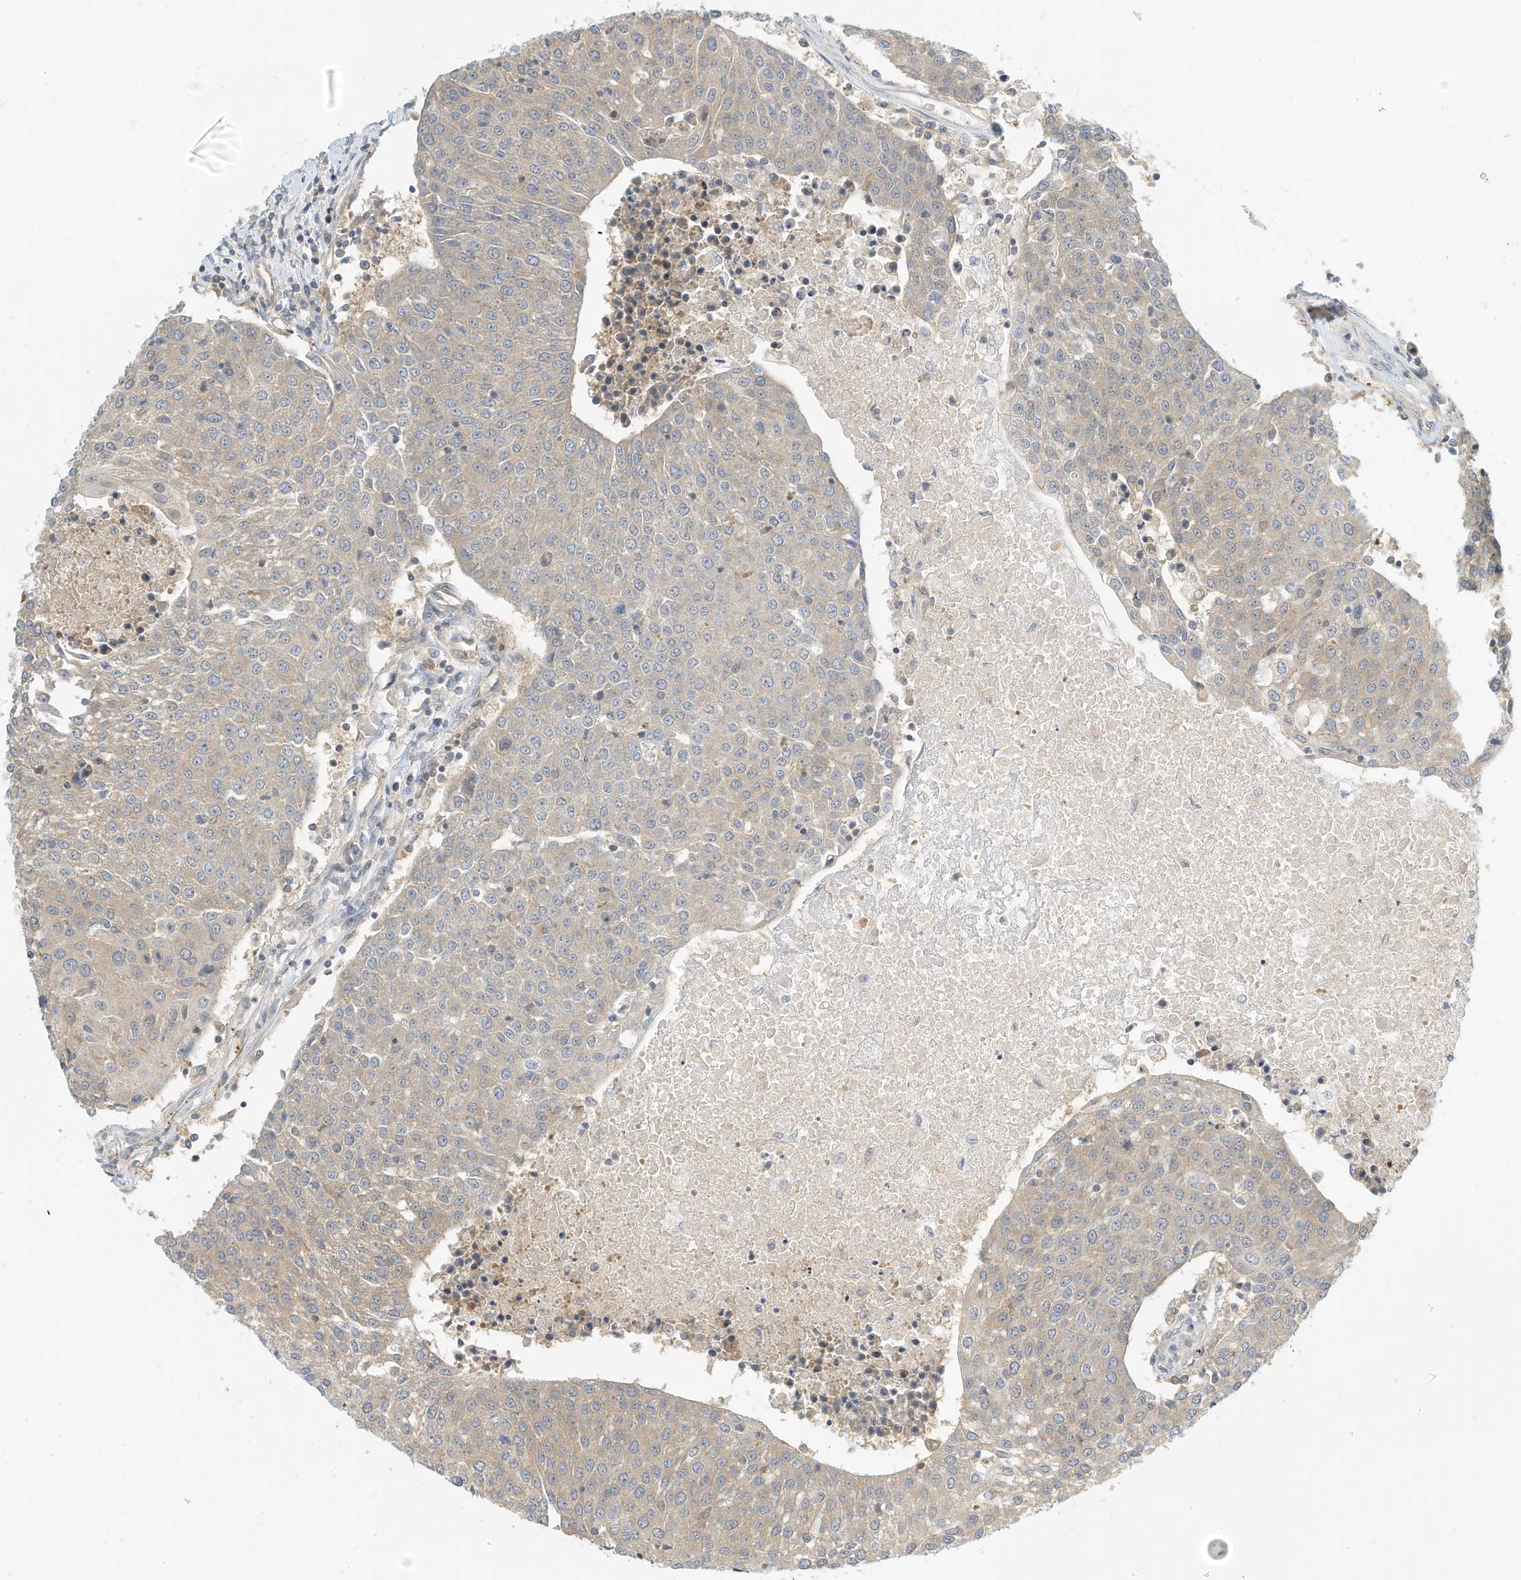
{"staining": {"intensity": "weak", "quantity": "<25%", "location": "cytoplasmic/membranous"}, "tissue": "urothelial cancer", "cell_type": "Tumor cells", "image_type": "cancer", "snomed": [{"axis": "morphology", "description": "Urothelial carcinoma, High grade"}, {"axis": "topography", "description": "Urinary bladder"}], "caption": "Tumor cells are negative for brown protein staining in urothelial carcinoma (high-grade). Nuclei are stained in blue.", "gene": "OFD1", "patient": {"sex": "female", "age": 85}}